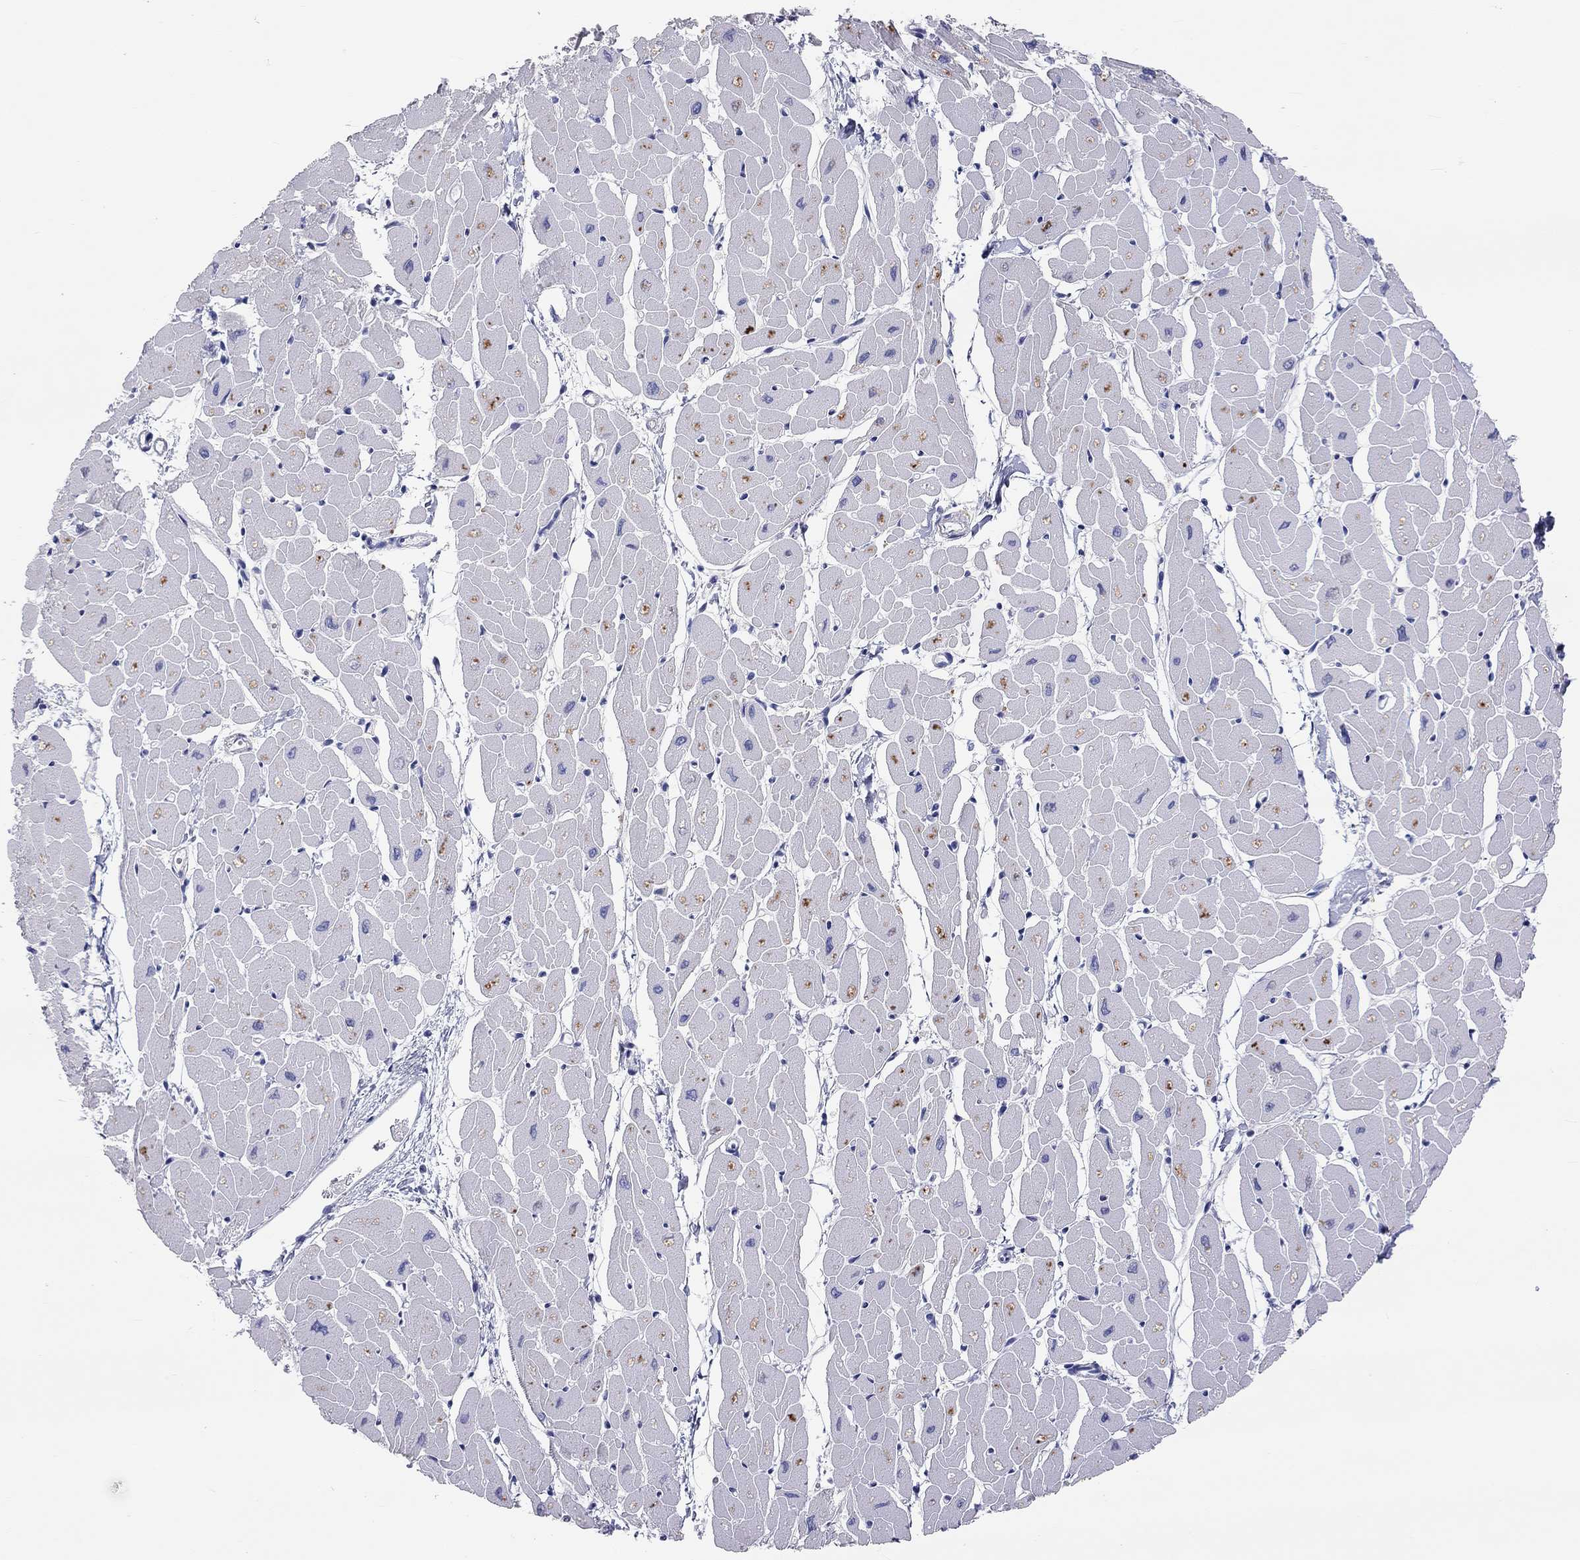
{"staining": {"intensity": "negative", "quantity": "none", "location": "none"}, "tissue": "heart muscle", "cell_type": "Cardiomyocytes", "image_type": "normal", "snomed": [{"axis": "morphology", "description": "Normal tissue, NOS"}, {"axis": "topography", "description": "Heart"}], "caption": "This is an IHC photomicrograph of normal human heart muscle. There is no expression in cardiomyocytes.", "gene": "ST7L", "patient": {"sex": "male", "age": 57}}